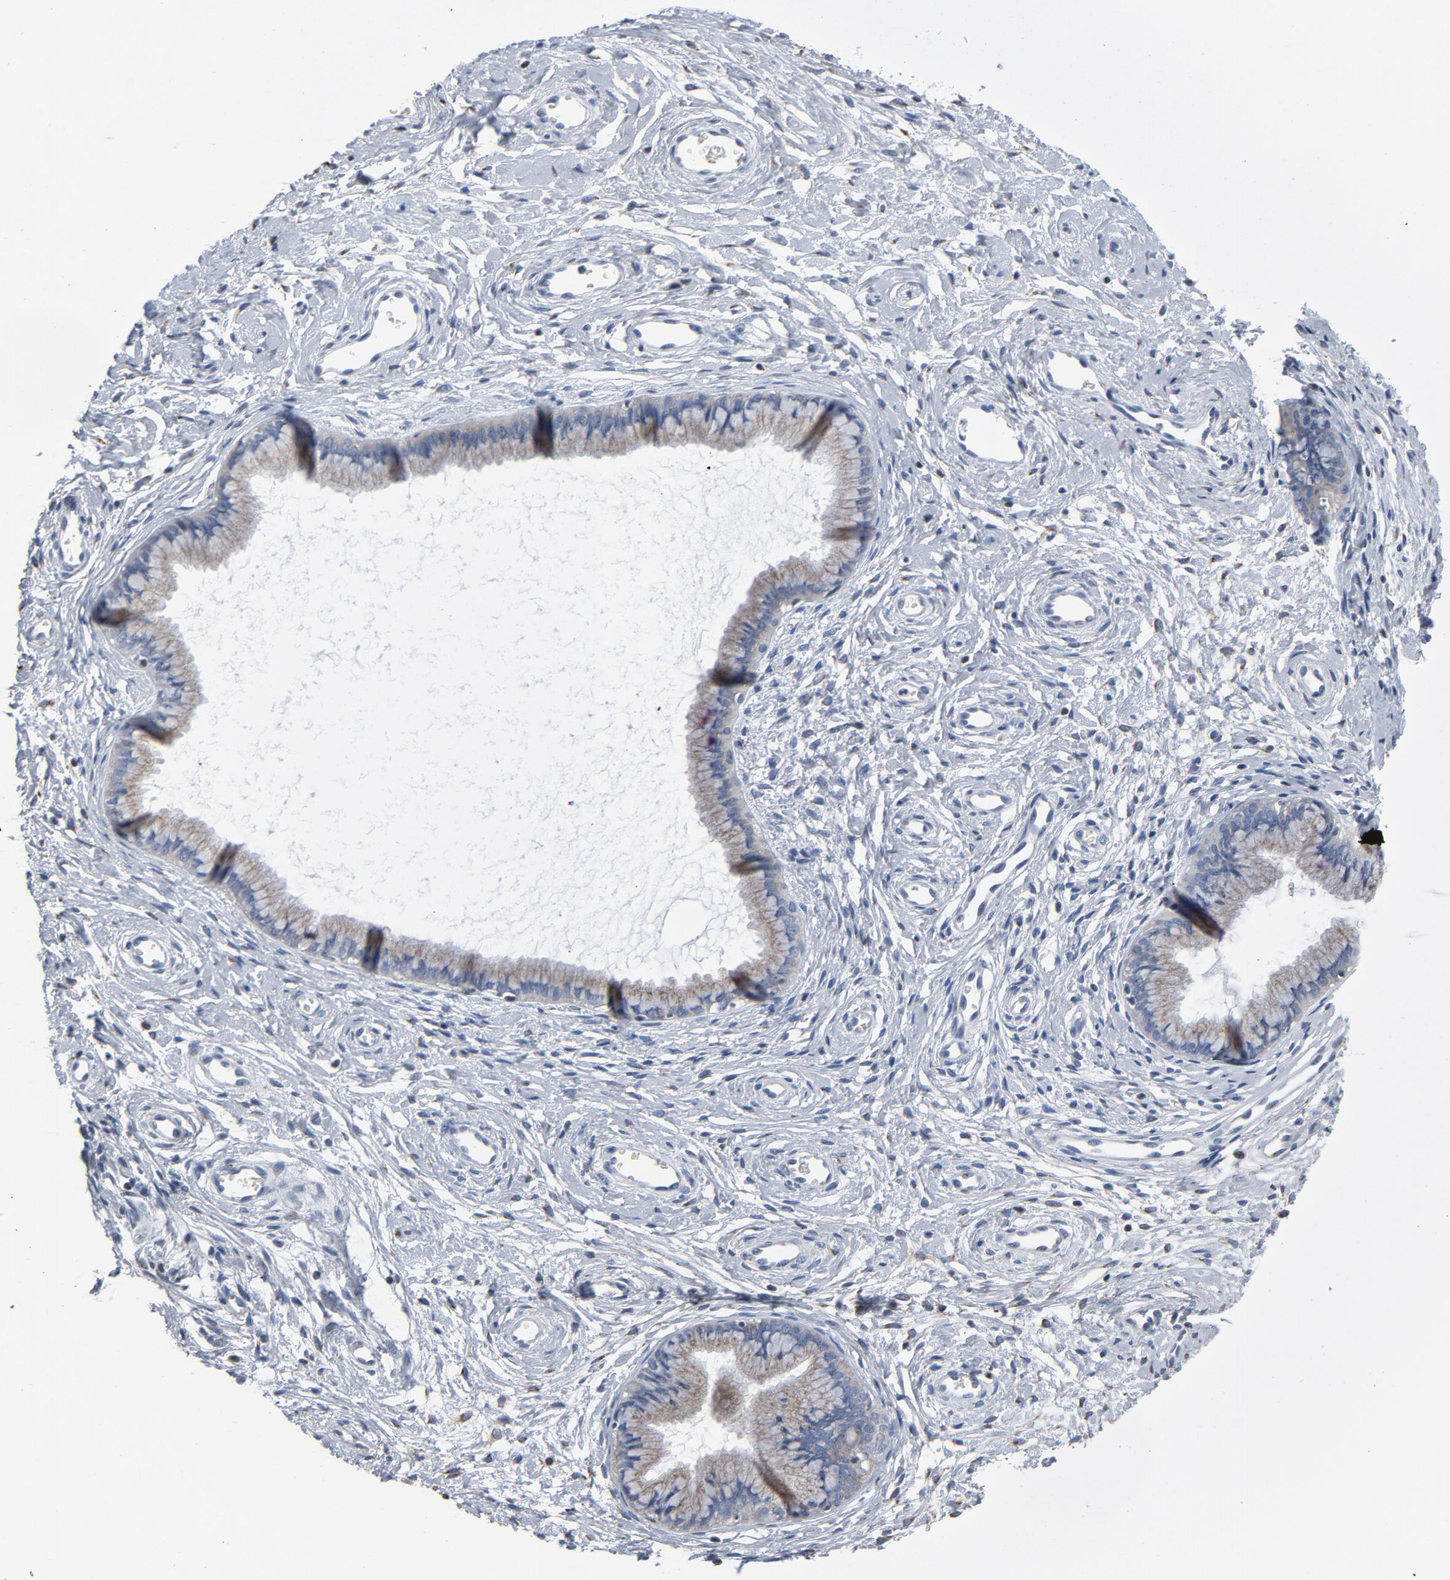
{"staining": {"intensity": "moderate", "quantity": ">75%", "location": "cytoplasmic/membranous"}, "tissue": "cervix", "cell_type": "Glandular cells", "image_type": "normal", "snomed": [{"axis": "morphology", "description": "Normal tissue, NOS"}, {"axis": "topography", "description": "Cervix"}], "caption": "Glandular cells exhibit moderate cytoplasmic/membranous expression in about >75% of cells in normal cervix. Immunohistochemistry (ihc) stains the protein in brown and the nuclei are stained blue.", "gene": "YIPF6", "patient": {"sex": "female", "age": 39}}